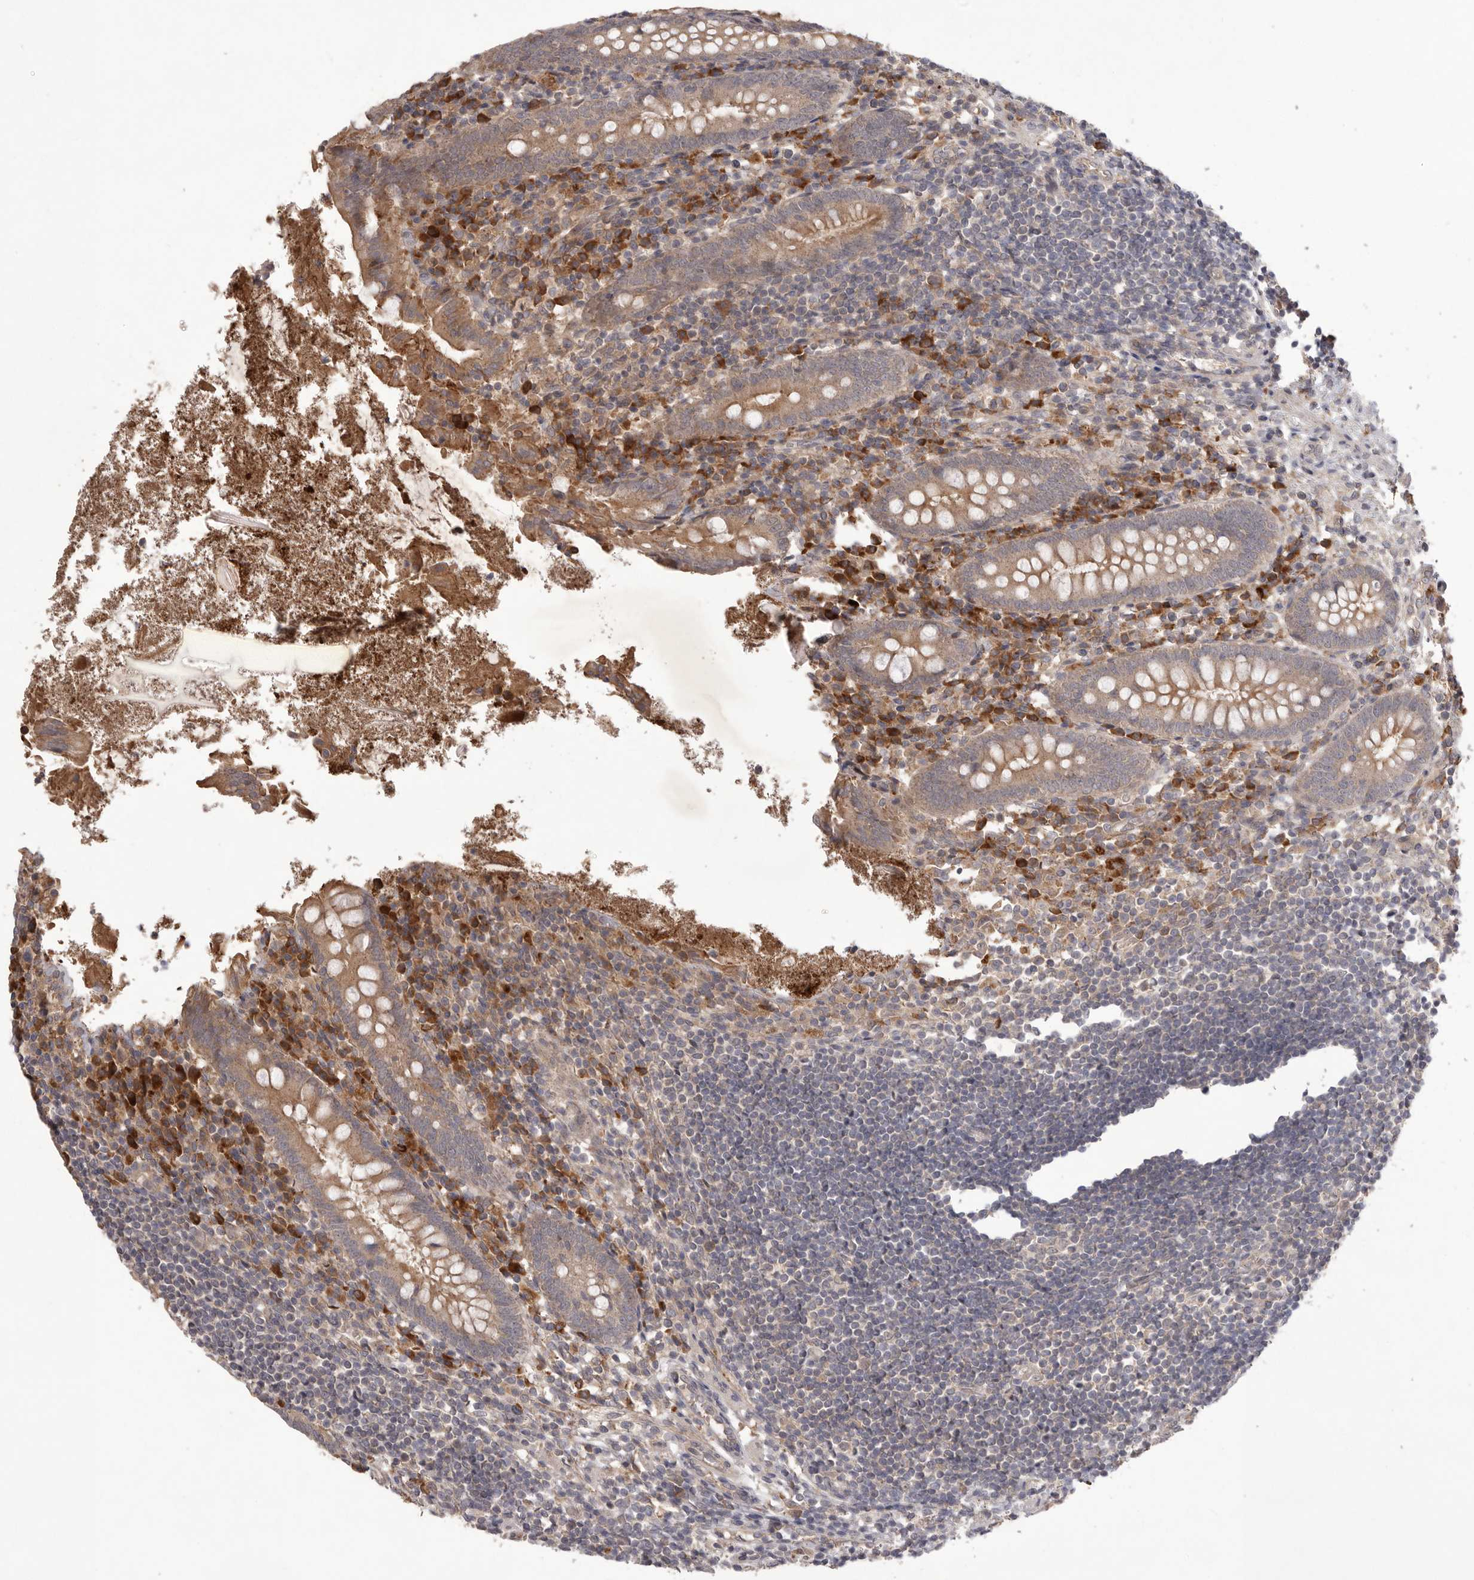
{"staining": {"intensity": "weak", "quantity": ">75%", "location": "cytoplasmic/membranous"}, "tissue": "appendix", "cell_type": "Glandular cells", "image_type": "normal", "snomed": [{"axis": "morphology", "description": "Normal tissue, NOS"}, {"axis": "topography", "description": "Appendix"}], "caption": "High-power microscopy captured an immunohistochemistry (IHC) histopathology image of unremarkable appendix, revealing weak cytoplasmic/membranous staining in about >75% of glandular cells. The protein of interest is shown in brown color, while the nuclei are stained blue.", "gene": "NRCAM", "patient": {"sex": "female", "age": 17}}